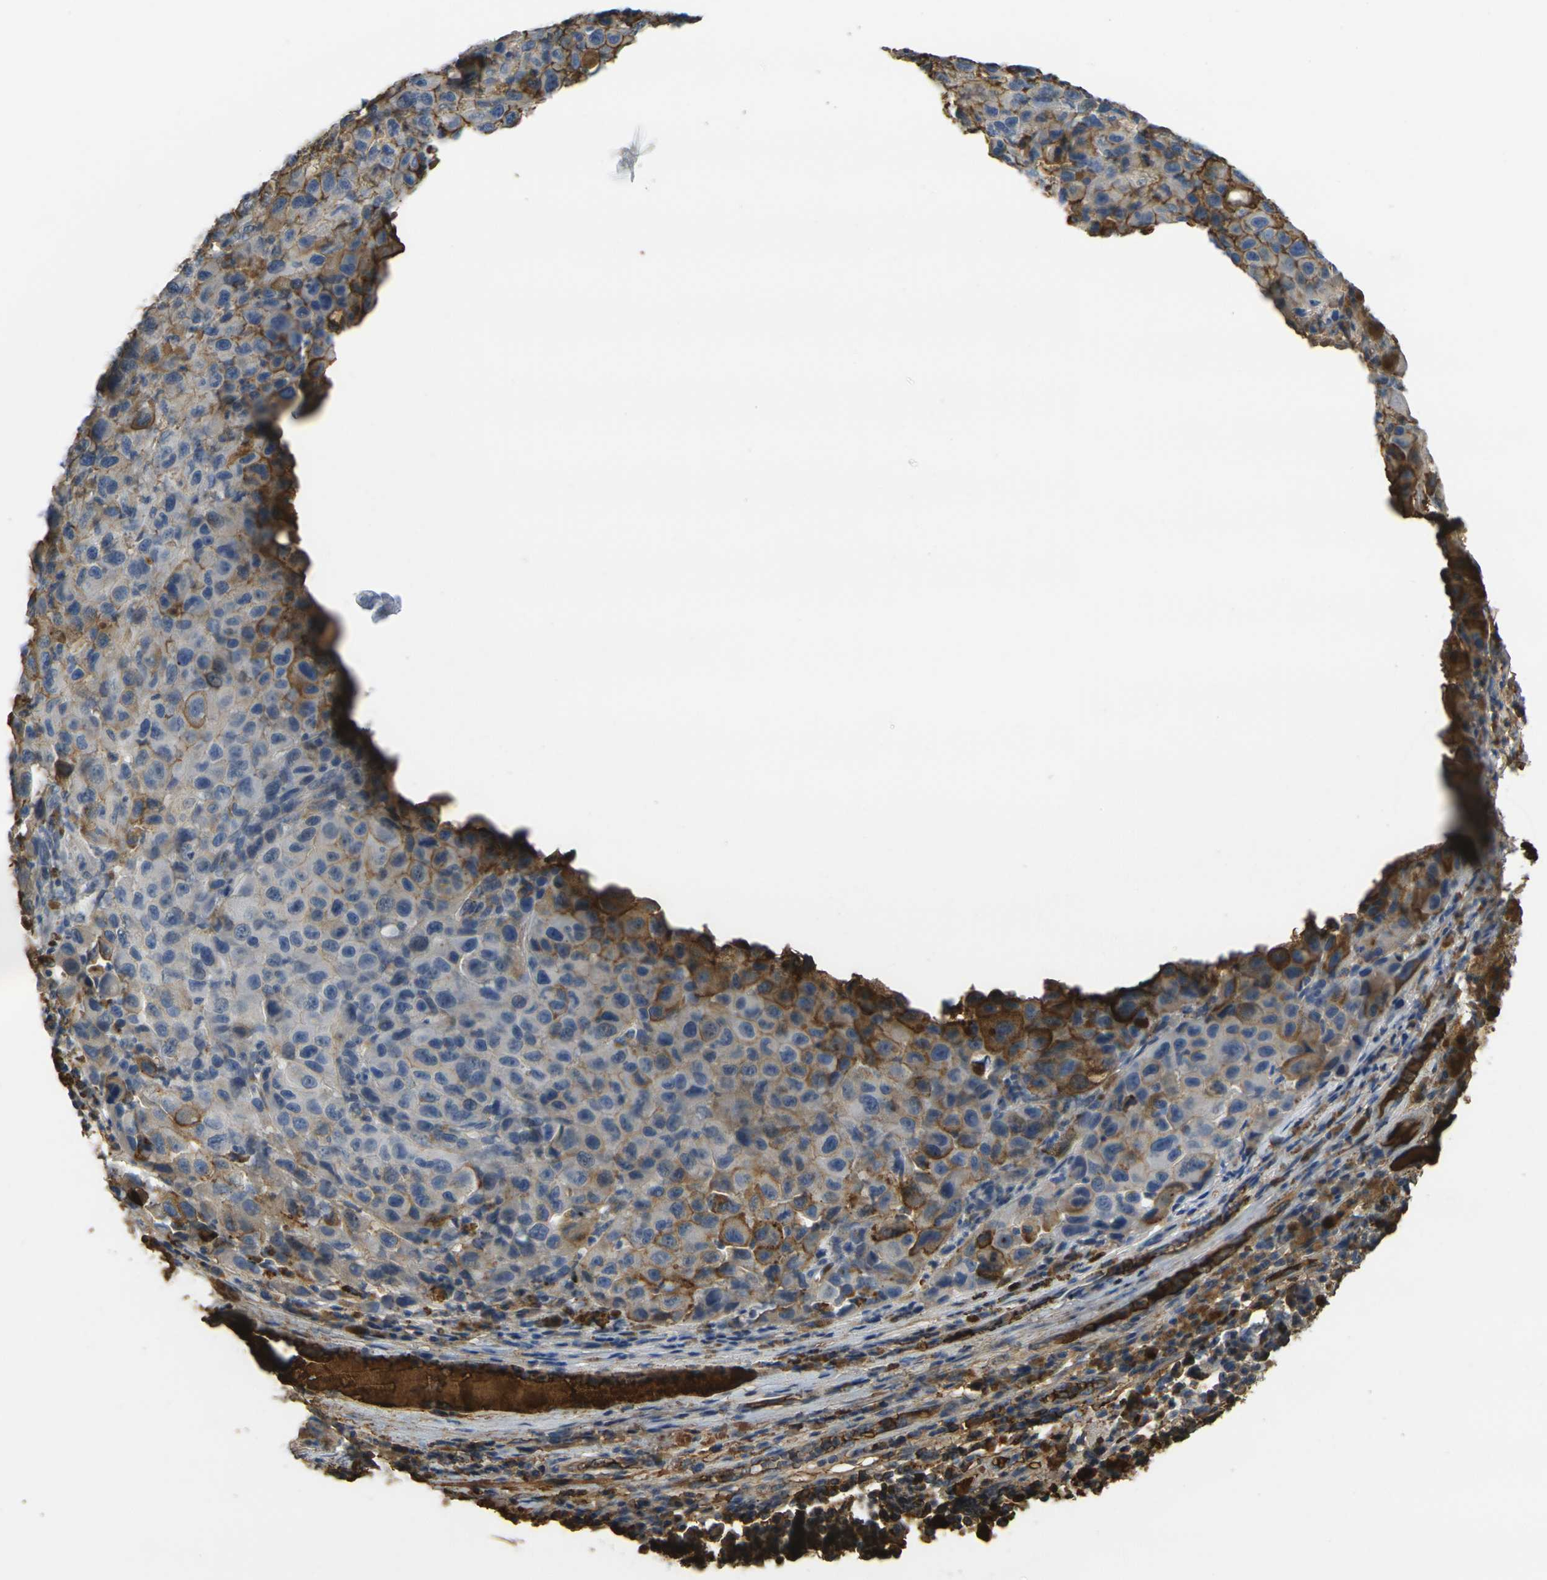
{"staining": {"intensity": "moderate", "quantity": "25%-75%", "location": "cytoplasmic/membranous"}, "tissue": "melanoma", "cell_type": "Tumor cells", "image_type": "cancer", "snomed": [{"axis": "morphology", "description": "Malignant melanoma, NOS"}, {"axis": "topography", "description": "Skin"}], "caption": "DAB immunohistochemical staining of malignant melanoma exhibits moderate cytoplasmic/membranous protein expression in approximately 25%-75% of tumor cells. The staining was performed using DAB, with brown indicating positive protein expression. Nuclei are stained blue with hematoxylin.", "gene": "PLCD1", "patient": {"sex": "female", "age": 46}}